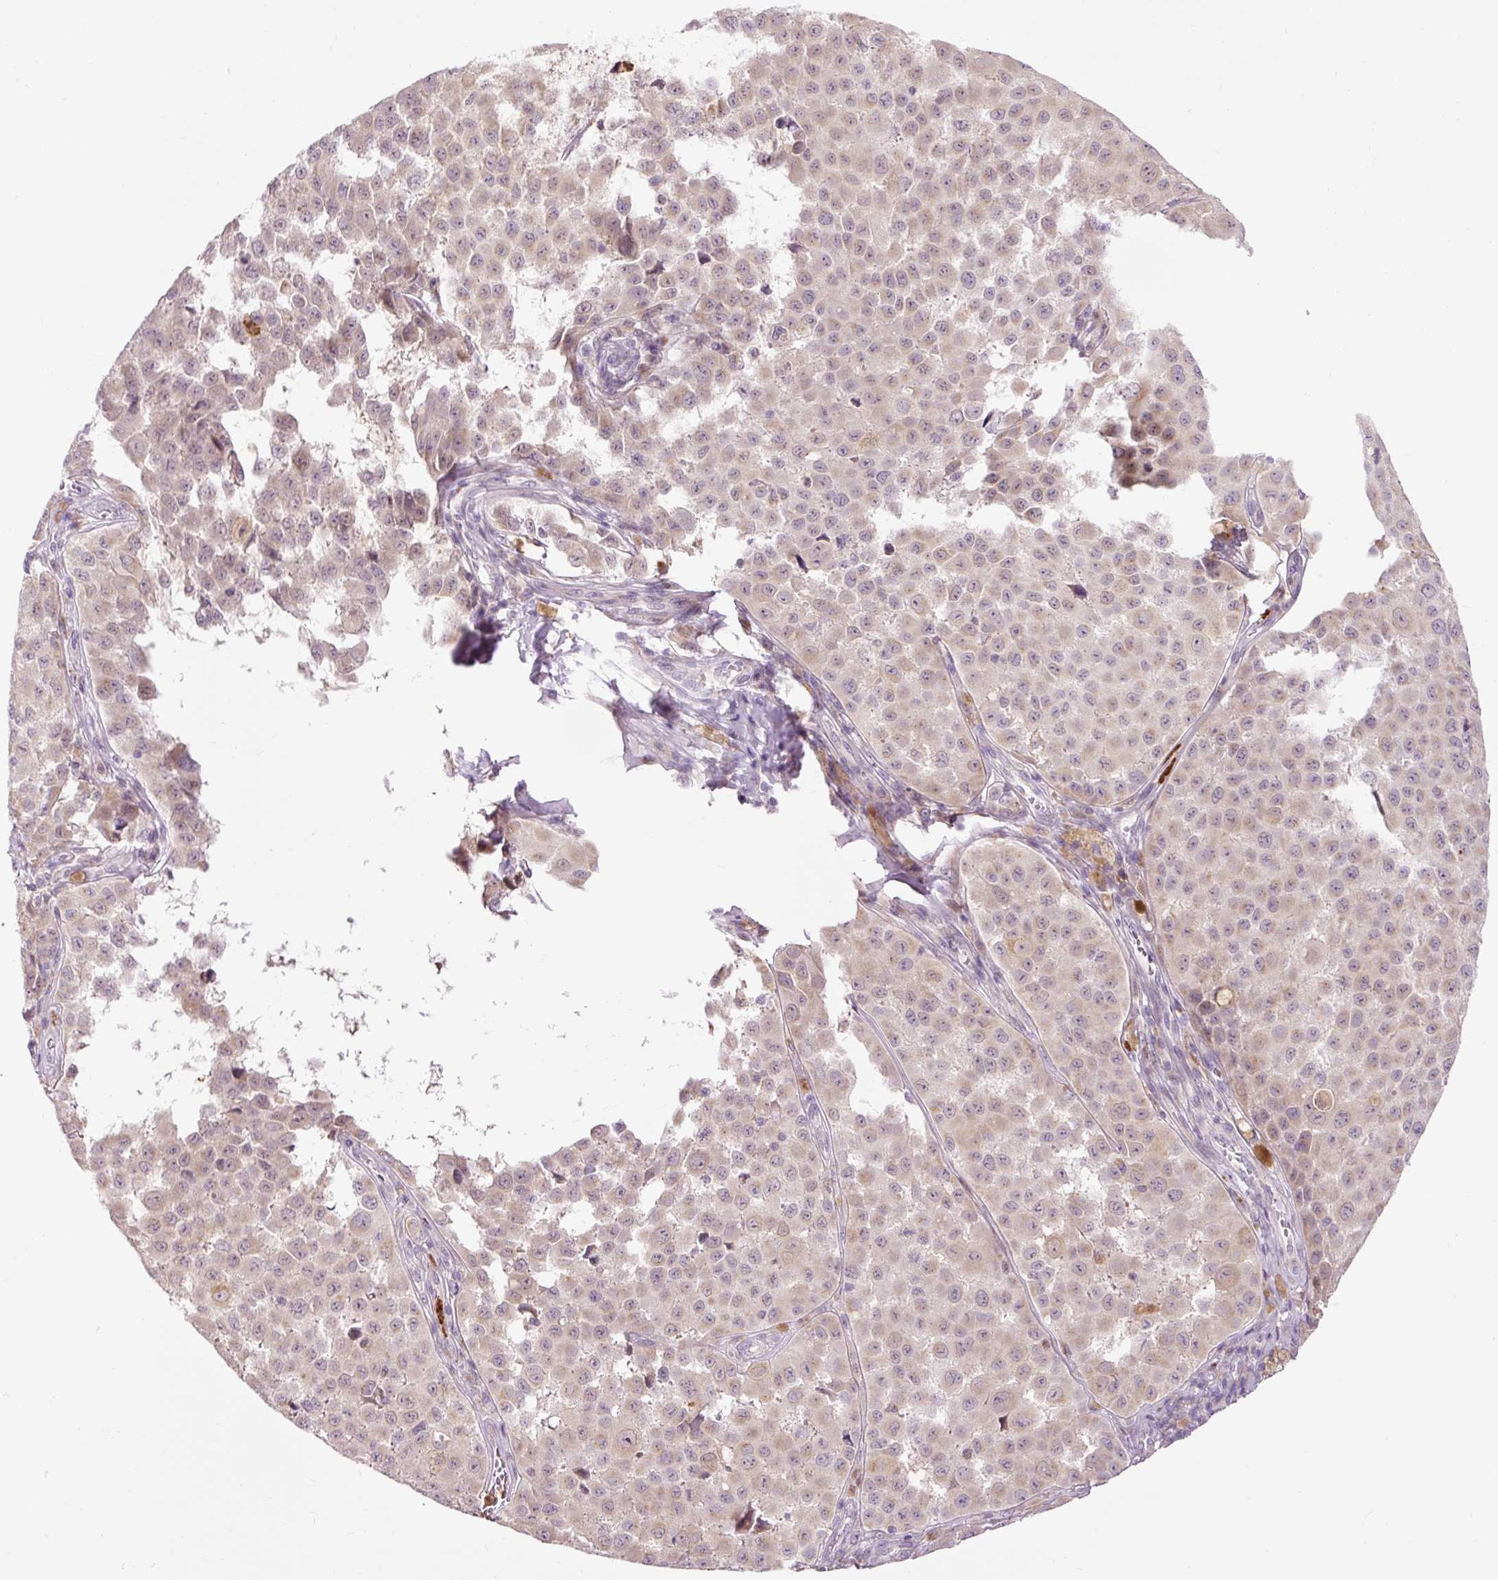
{"staining": {"intensity": "weak", "quantity": ">75%", "location": "cytoplasmic/membranous"}, "tissue": "melanoma", "cell_type": "Tumor cells", "image_type": "cancer", "snomed": [{"axis": "morphology", "description": "Malignant melanoma, NOS"}, {"axis": "topography", "description": "Skin"}], "caption": "The histopathology image displays immunohistochemical staining of melanoma. There is weak cytoplasmic/membranous expression is identified in approximately >75% of tumor cells. (Stains: DAB in brown, nuclei in blue, Microscopy: brightfield microscopy at high magnification).", "gene": "PRDX5", "patient": {"sex": "male", "age": 64}}